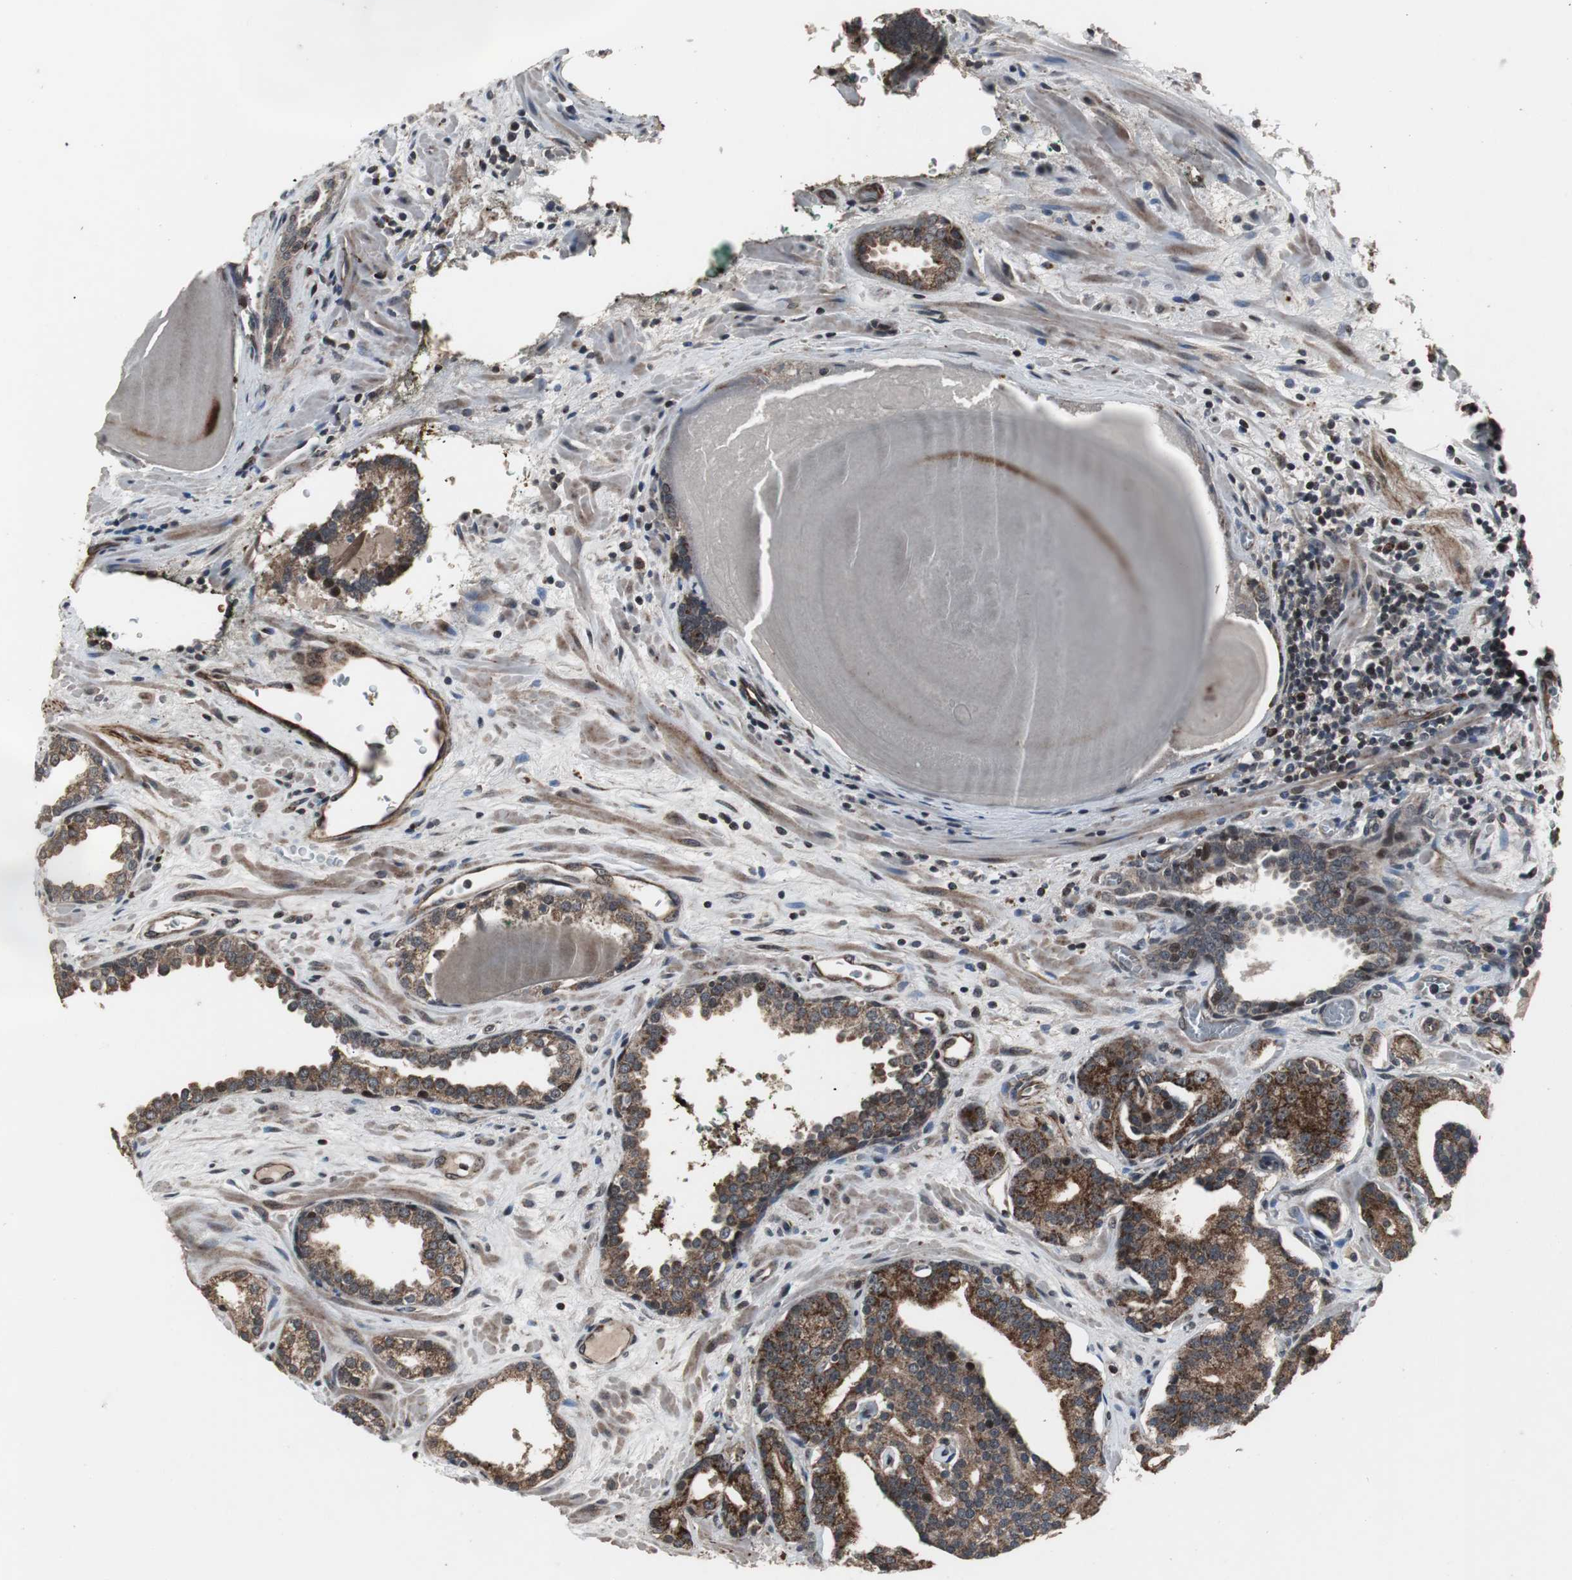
{"staining": {"intensity": "strong", "quantity": ">75%", "location": "cytoplasmic/membranous"}, "tissue": "prostate cancer", "cell_type": "Tumor cells", "image_type": "cancer", "snomed": [{"axis": "morphology", "description": "Adenocarcinoma, Low grade"}, {"axis": "topography", "description": "Prostate"}], "caption": "Strong cytoplasmic/membranous staining is identified in about >75% of tumor cells in prostate cancer.", "gene": "MRPL40", "patient": {"sex": "male", "age": 59}}